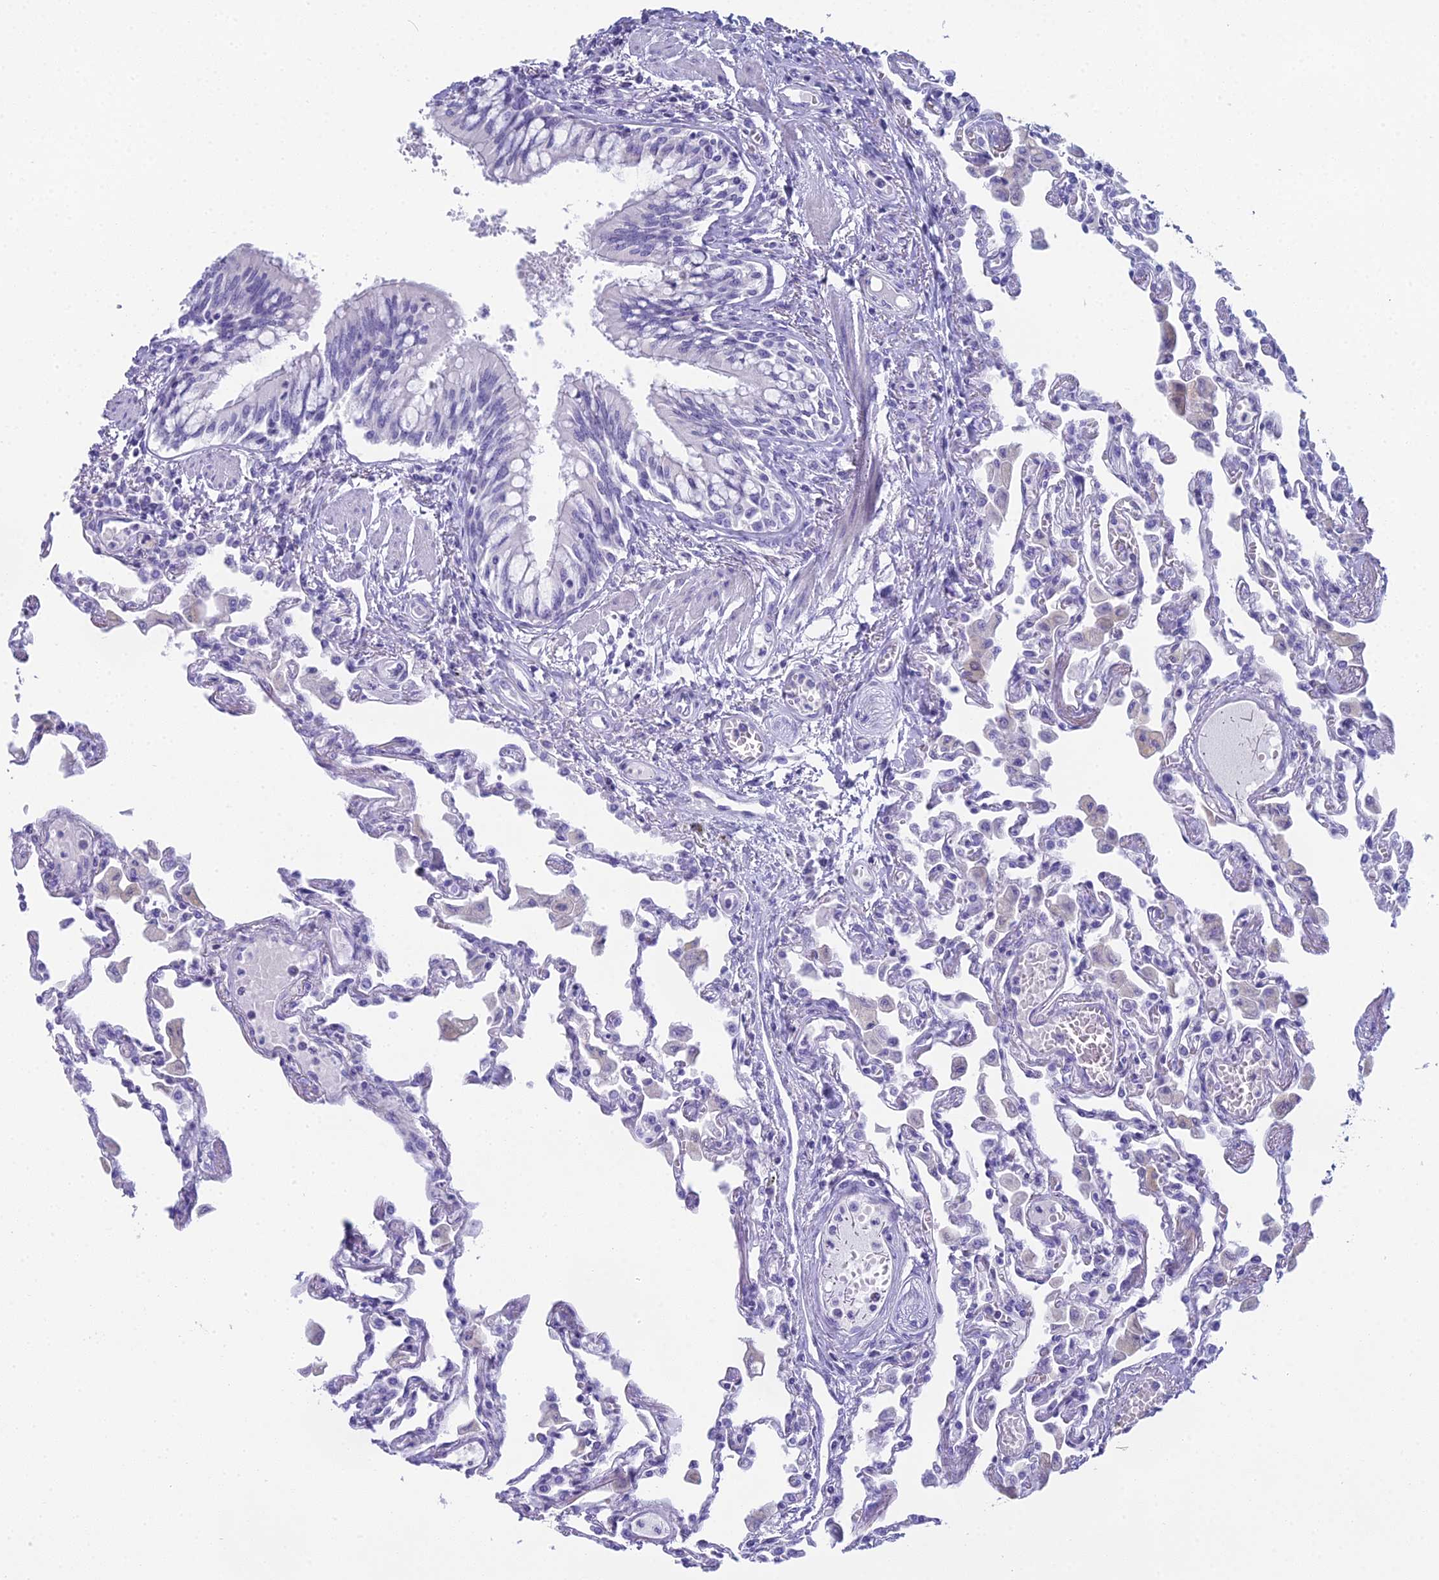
{"staining": {"intensity": "negative", "quantity": "none", "location": "none"}, "tissue": "lung", "cell_type": "Alveolar cells", "image_type": "normal", "snomed": [{"axis": "morphology", "description": "Normal tissue, NOS"}, {"axis": "topography", "description": "Bronchus"}, {"axis": "topography", "description": "Lung"}], "caption": "A micrograph of lung stained for a protein shows no brown staining in alveolar cells. (IHC, brightfield microscopy, high magnification).", "gene": "UNC80", "patient": {"sex": "female", "age": 49}}